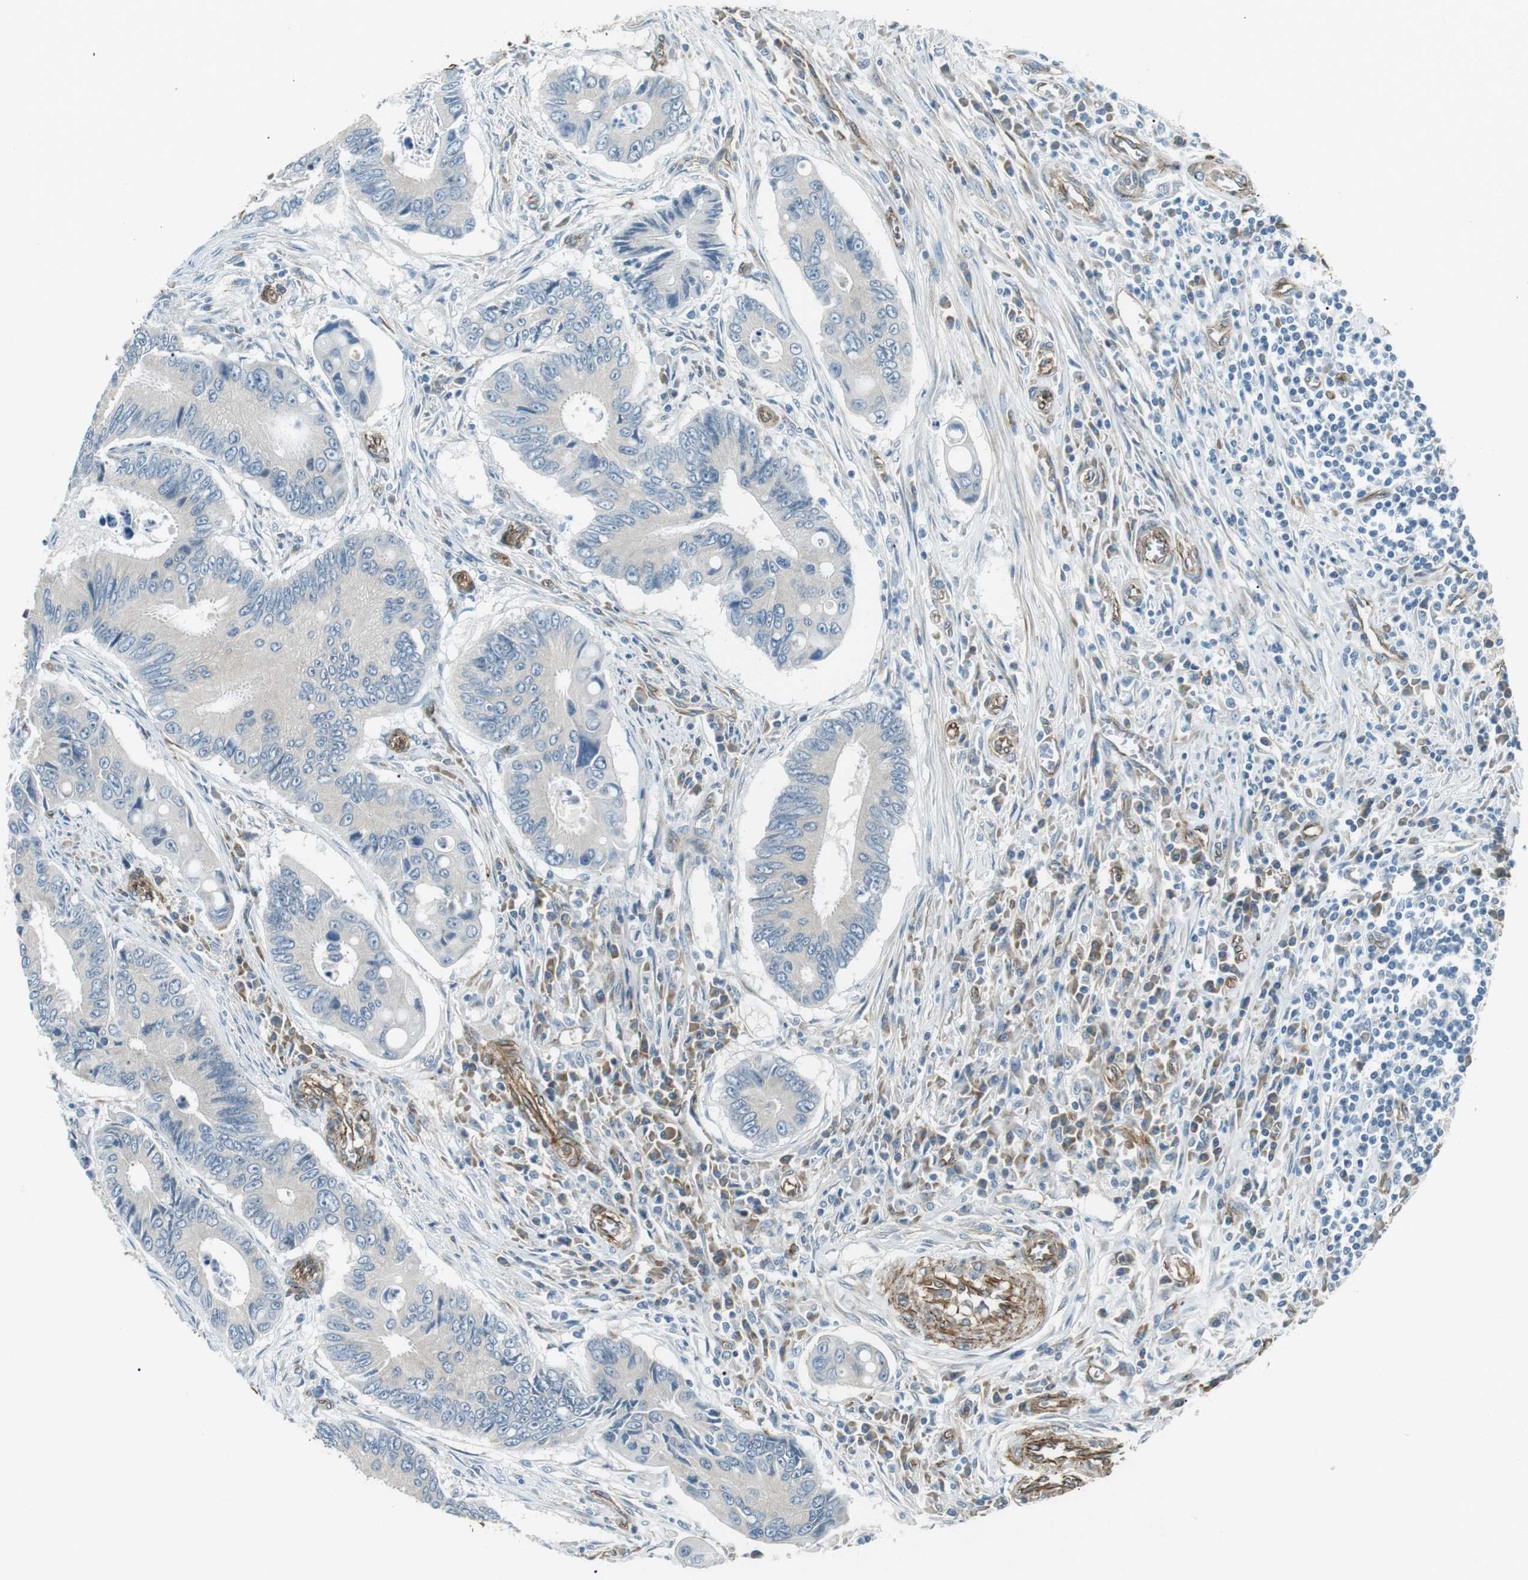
{"staining": {"intensity": "negative", "quantity": "none", "location": "none"}, "tissue": "colorectal cancer", "cell_type": "Tumor cells", "image_type": "cancer", "snomed": [{"axis": "morphology", "description": "Inflammation, NOS"}, {"axis": "morphology", "description": "Adenocarcinoma, NOS"}, {"axis": "topography", "description": "Colon"}], "caption": "Immunohistochemistry photomicrograph of human colorectal cancer stained for a protein (brown), which demonstrates no expression in tumor cells. (Stains: DAB IHC with hematoxylin counter stain, Microscopy: brightfield microscopy at high magnification).", "gene": "ODR4", "patient": {"sex": "male", "age": 72}}